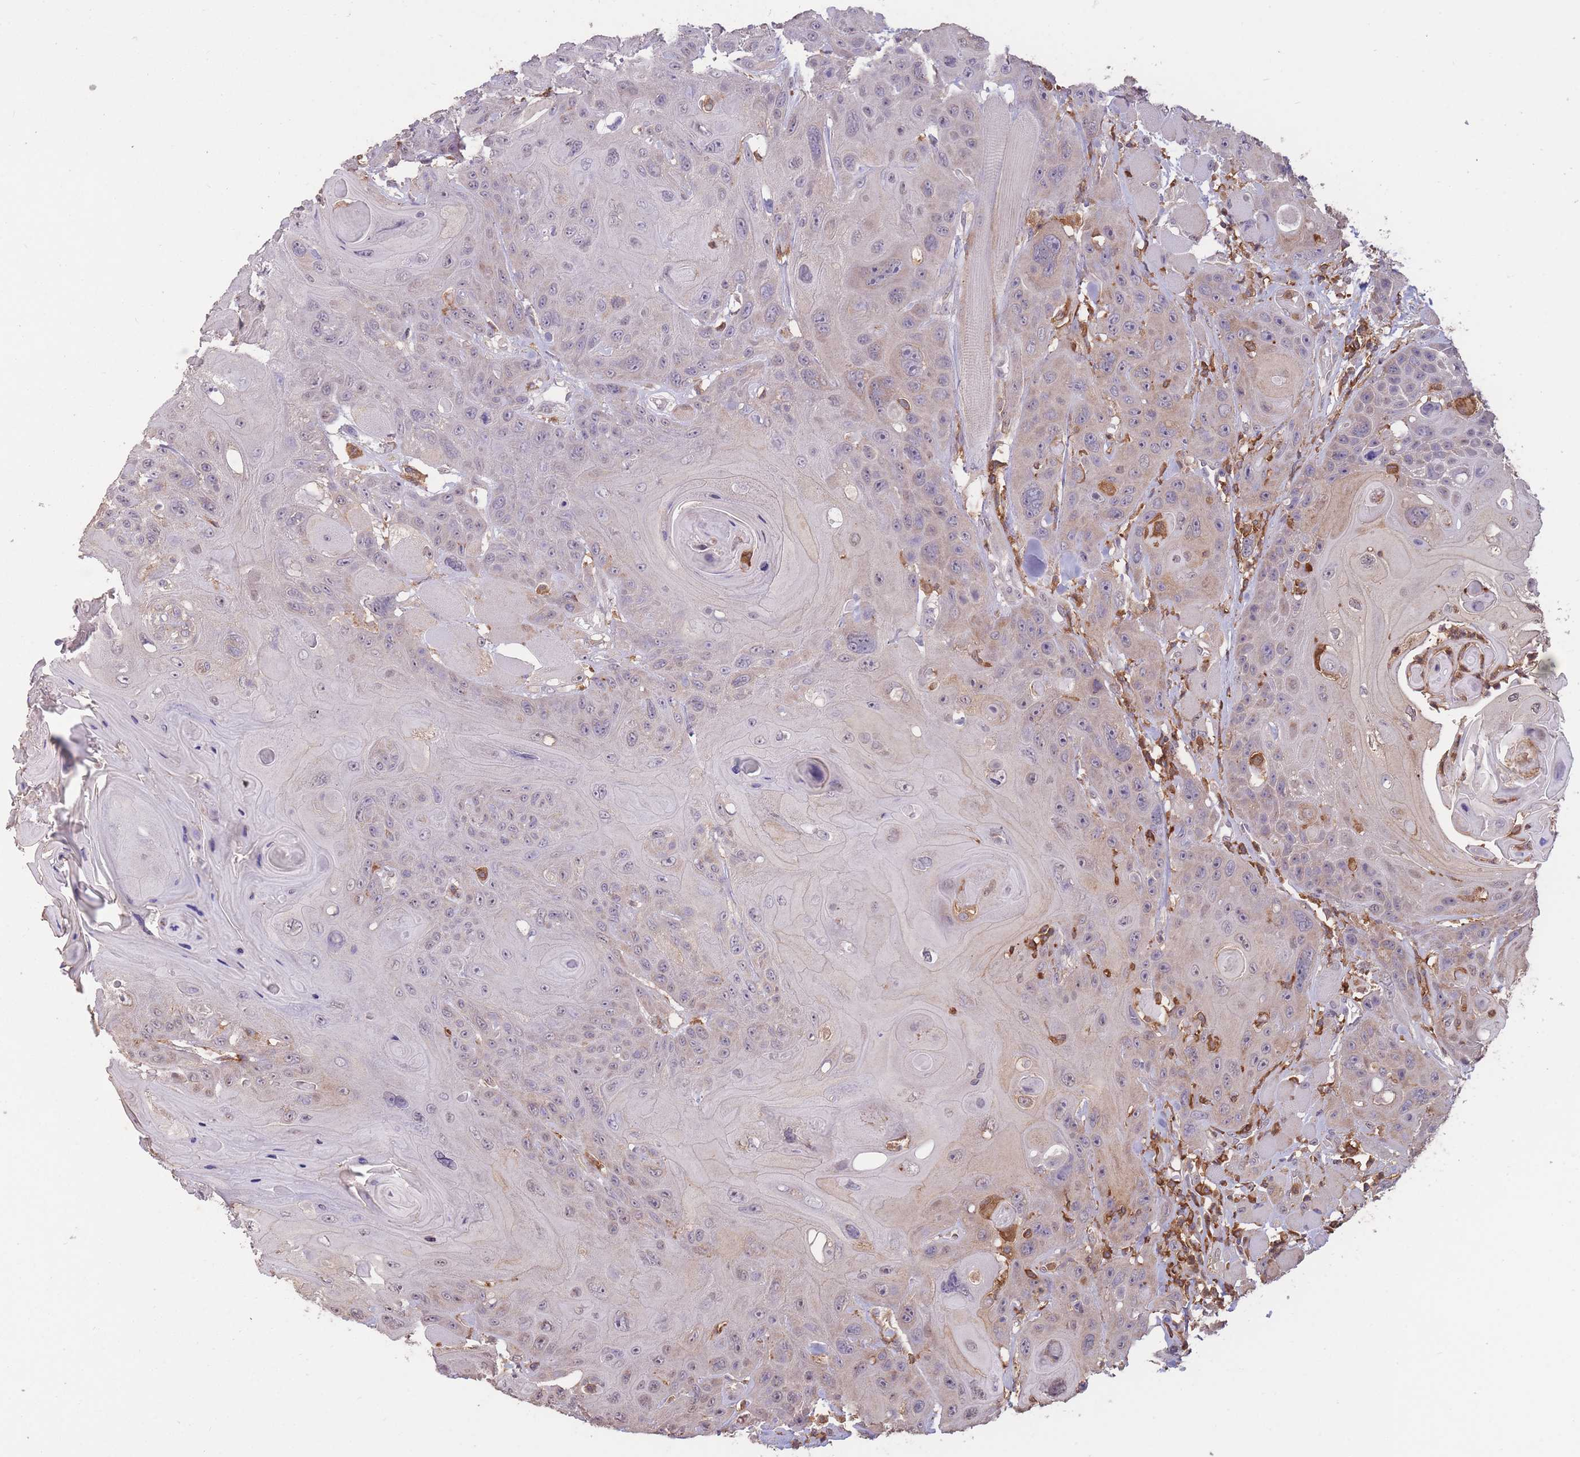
{"staining": {"intensity": "weak", "quantity": "<25%", "location": "cytoplasmic/membranous"}, "tissue": "head and neck cancer", "cell_type": "Tumor cells", "image_type": "cancer", "snomed": [{"axis": "morphology", "description": "Squamous cell carcinoma, NOS"}, {"axis": "topography", "description": "Head-Neck"}], "caption": "Immunohistochemistry (IHC) of human head and neck cancer (squamous cell carcinoma) demonstrates no expression in tumor cells.", "gene": "GMIP", "patient": {"sex": "female", "age": 59}}